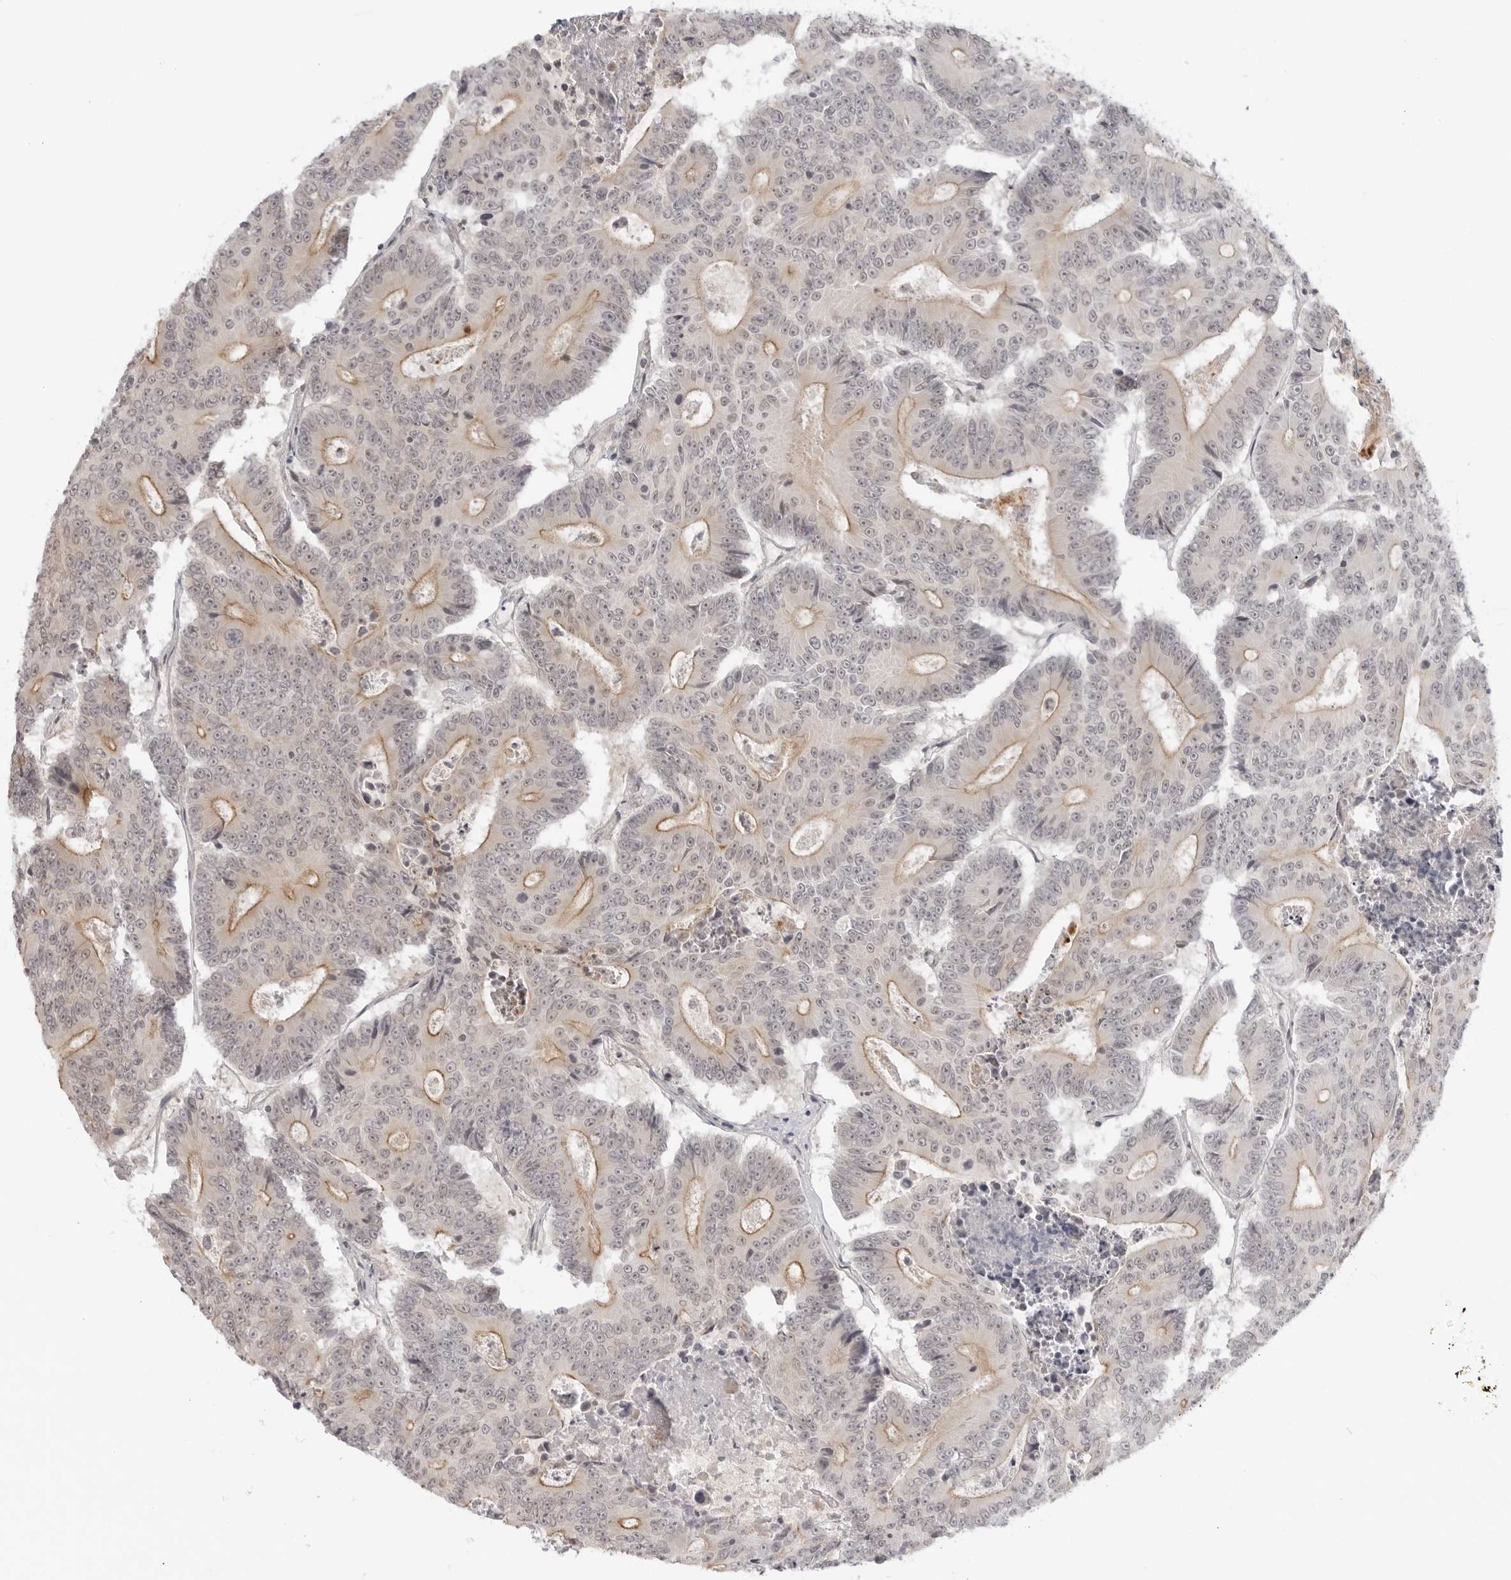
{"staining": {"intensity": "moderate", "quantity": "25%-75%", "location": "cytoplasmic/membranous"}, "tissue": "colorectal cancer", "cell_type": "Tumor cells", "image_type": "cancer", "snomed": [{"axis": "morphology", "description": "Adenocarcinoma, NOS"}, {"axis": "topography", "description": "Colon"}], "caption": "A brown stain shows moderate cytoplasmic/membranous positivity of a protein in colorectal cancer (adenocarcinoma) tumor cells.", "gene": "TRAPPC3", "patient": {"sex": "male", "age": 83}}